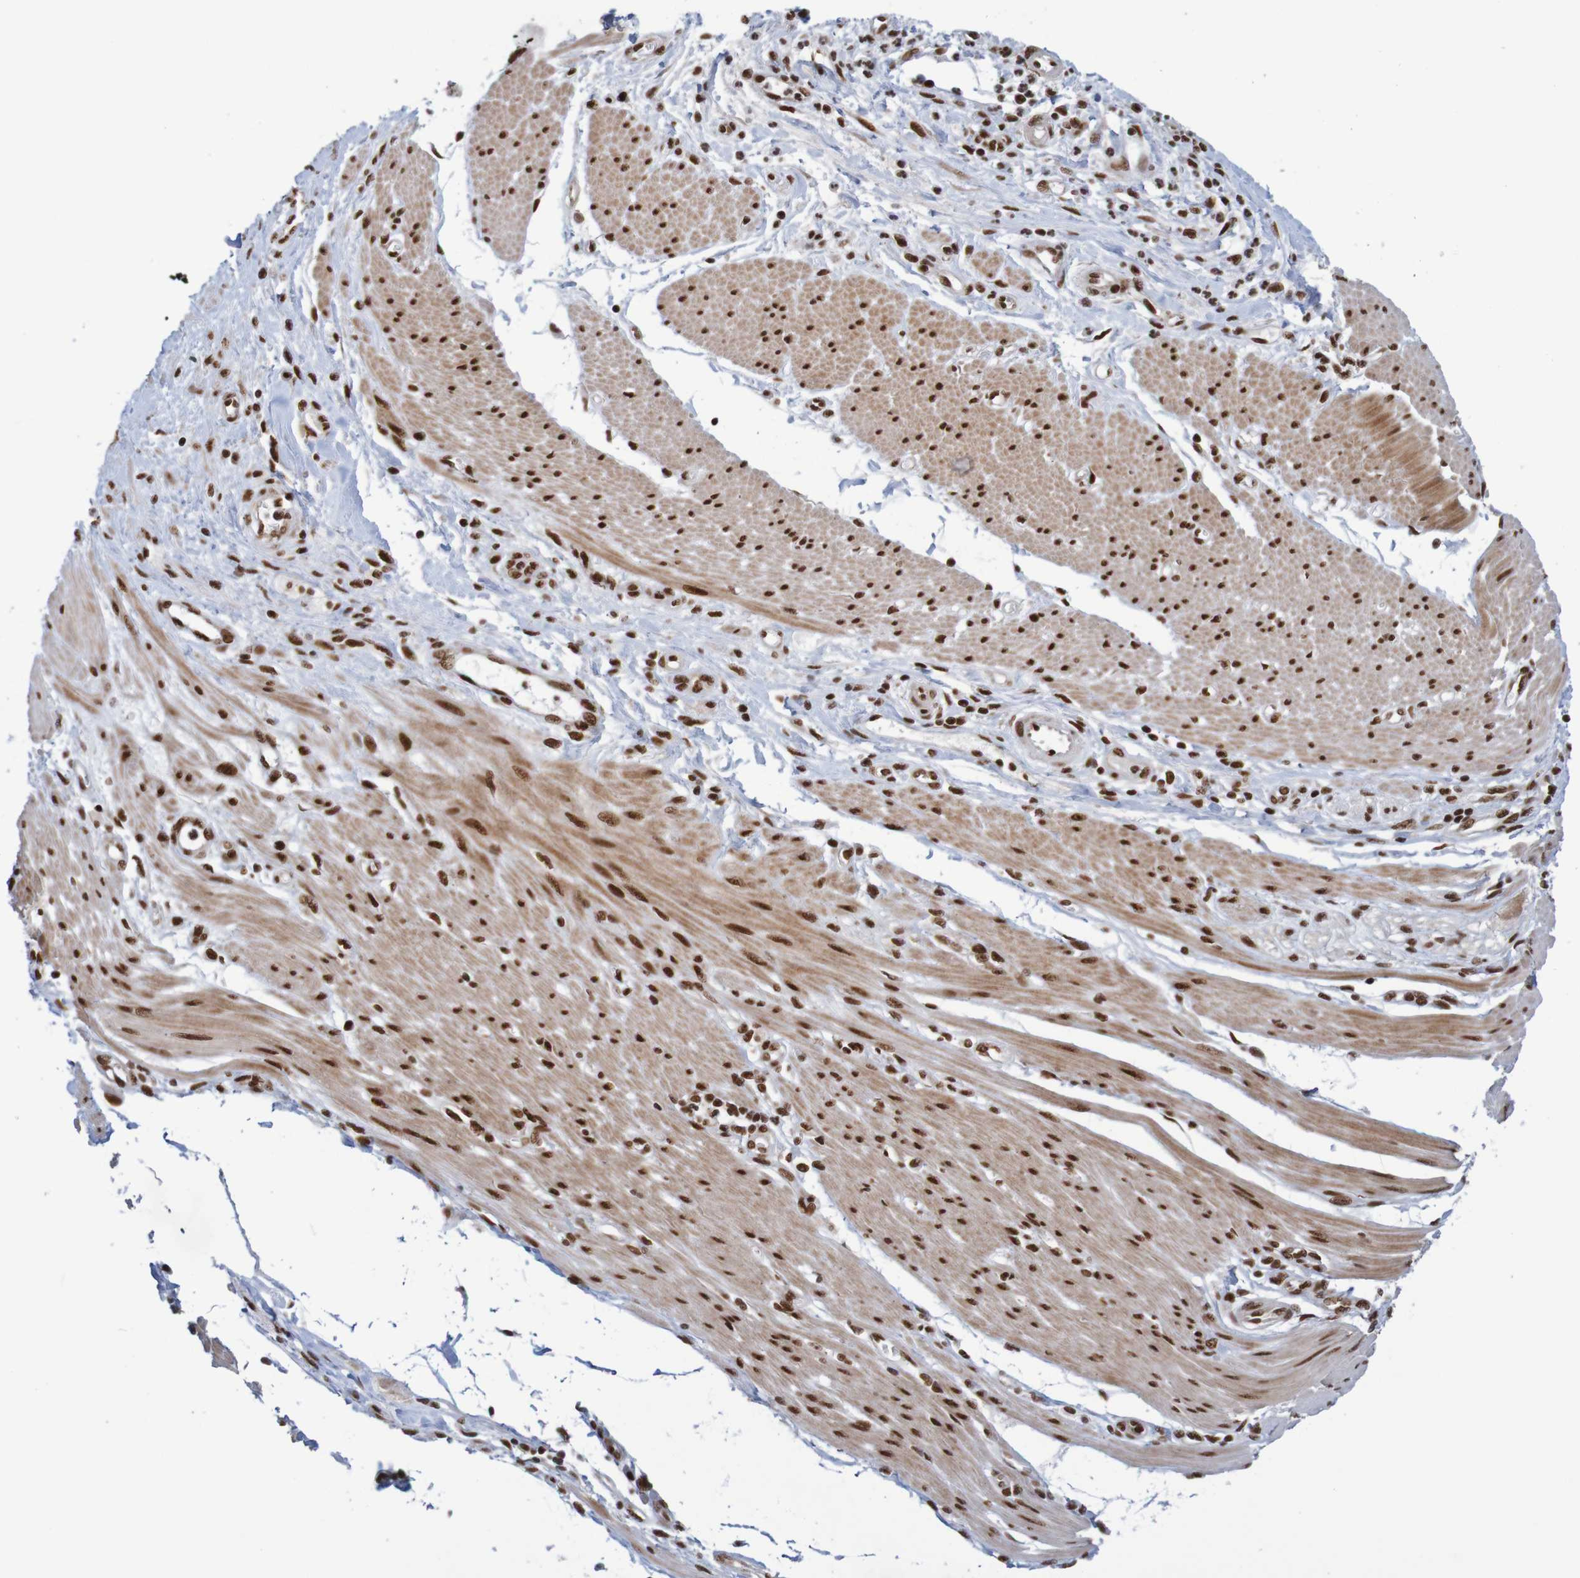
{"staining": {"intensity": "strong", "quantity": ">75%", "location": "nuclear"}, "tissue": "pancreatic cancer", "cell_type": "Tumor cells", "image_type": "cancer", "snomed": [{"axis": "morphology", "description": "Adenocarcinoma, NOS"}, {"axis": "topography", "description": "Pancreas"}], "caption": "IHC histopathology image of neoplastic tissue: human pancreatic cancer (adenocarcinoma) stained using IHC displays high levels of strong protein expression localized specifically in the nuclear of tumor cells, appearing as a nuclear brown color.", "gene": "THRAP3", "patient": {"sex": "female", "age": 75}}